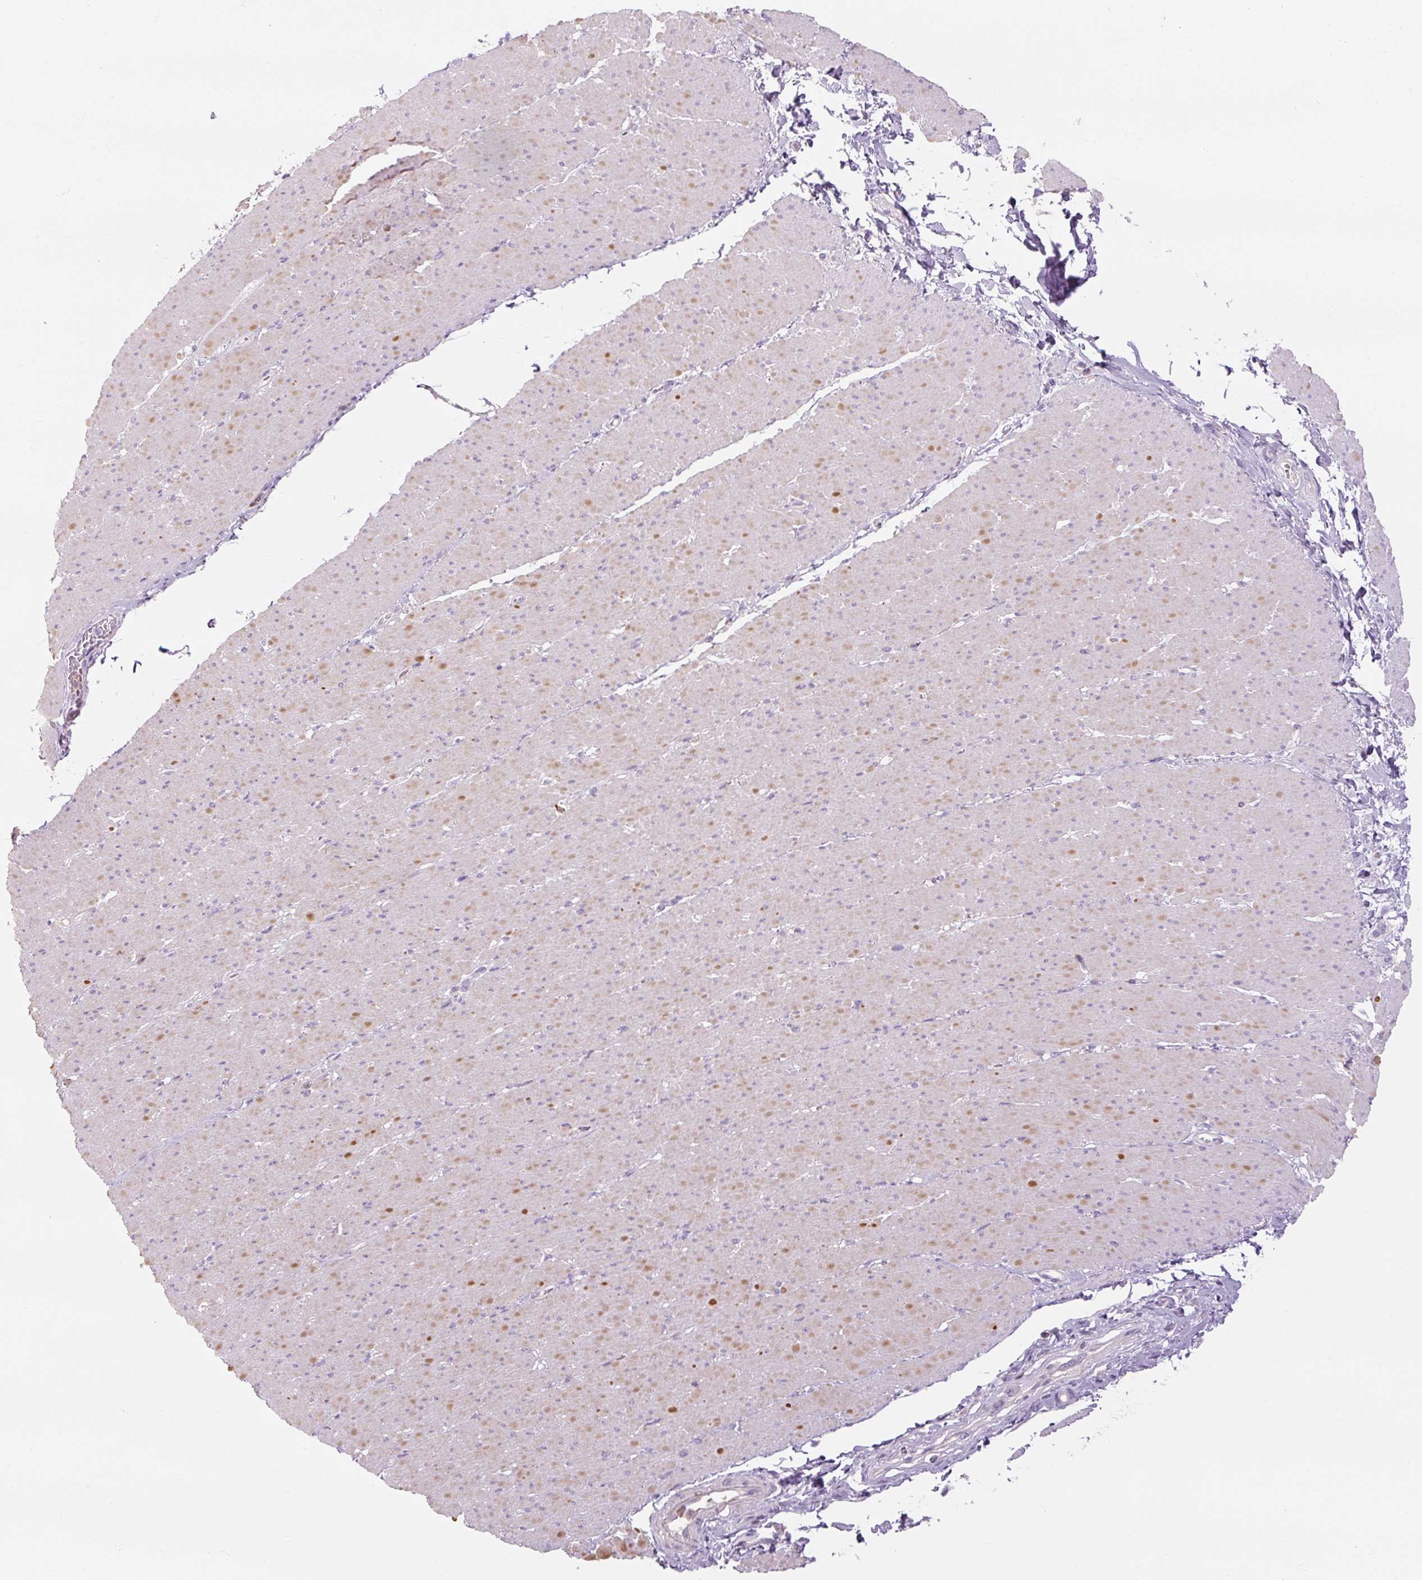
{"staining": {"intensity": "moderate", "quantity": "<25%", "location": "nuclear"}, "tissue": "smooth muscle", "cell_type": "Smooth muscle cells", "image_type": "normal", "snomed": [{"axis": "morphology", "description": "Normal tissue, NOS"}, {"axis": "topography", "description": "Smooth muscle"}, {"axis": "topography", "description": "Rectum"}], "caption": "Smooth muscle cells demonstrate low levels of moderate nuclear positivity in about <25% of cells in unremarkable human smooth muscle.", "gene": "TIGD2", "patient": {"sex": "male", "age": 53}}